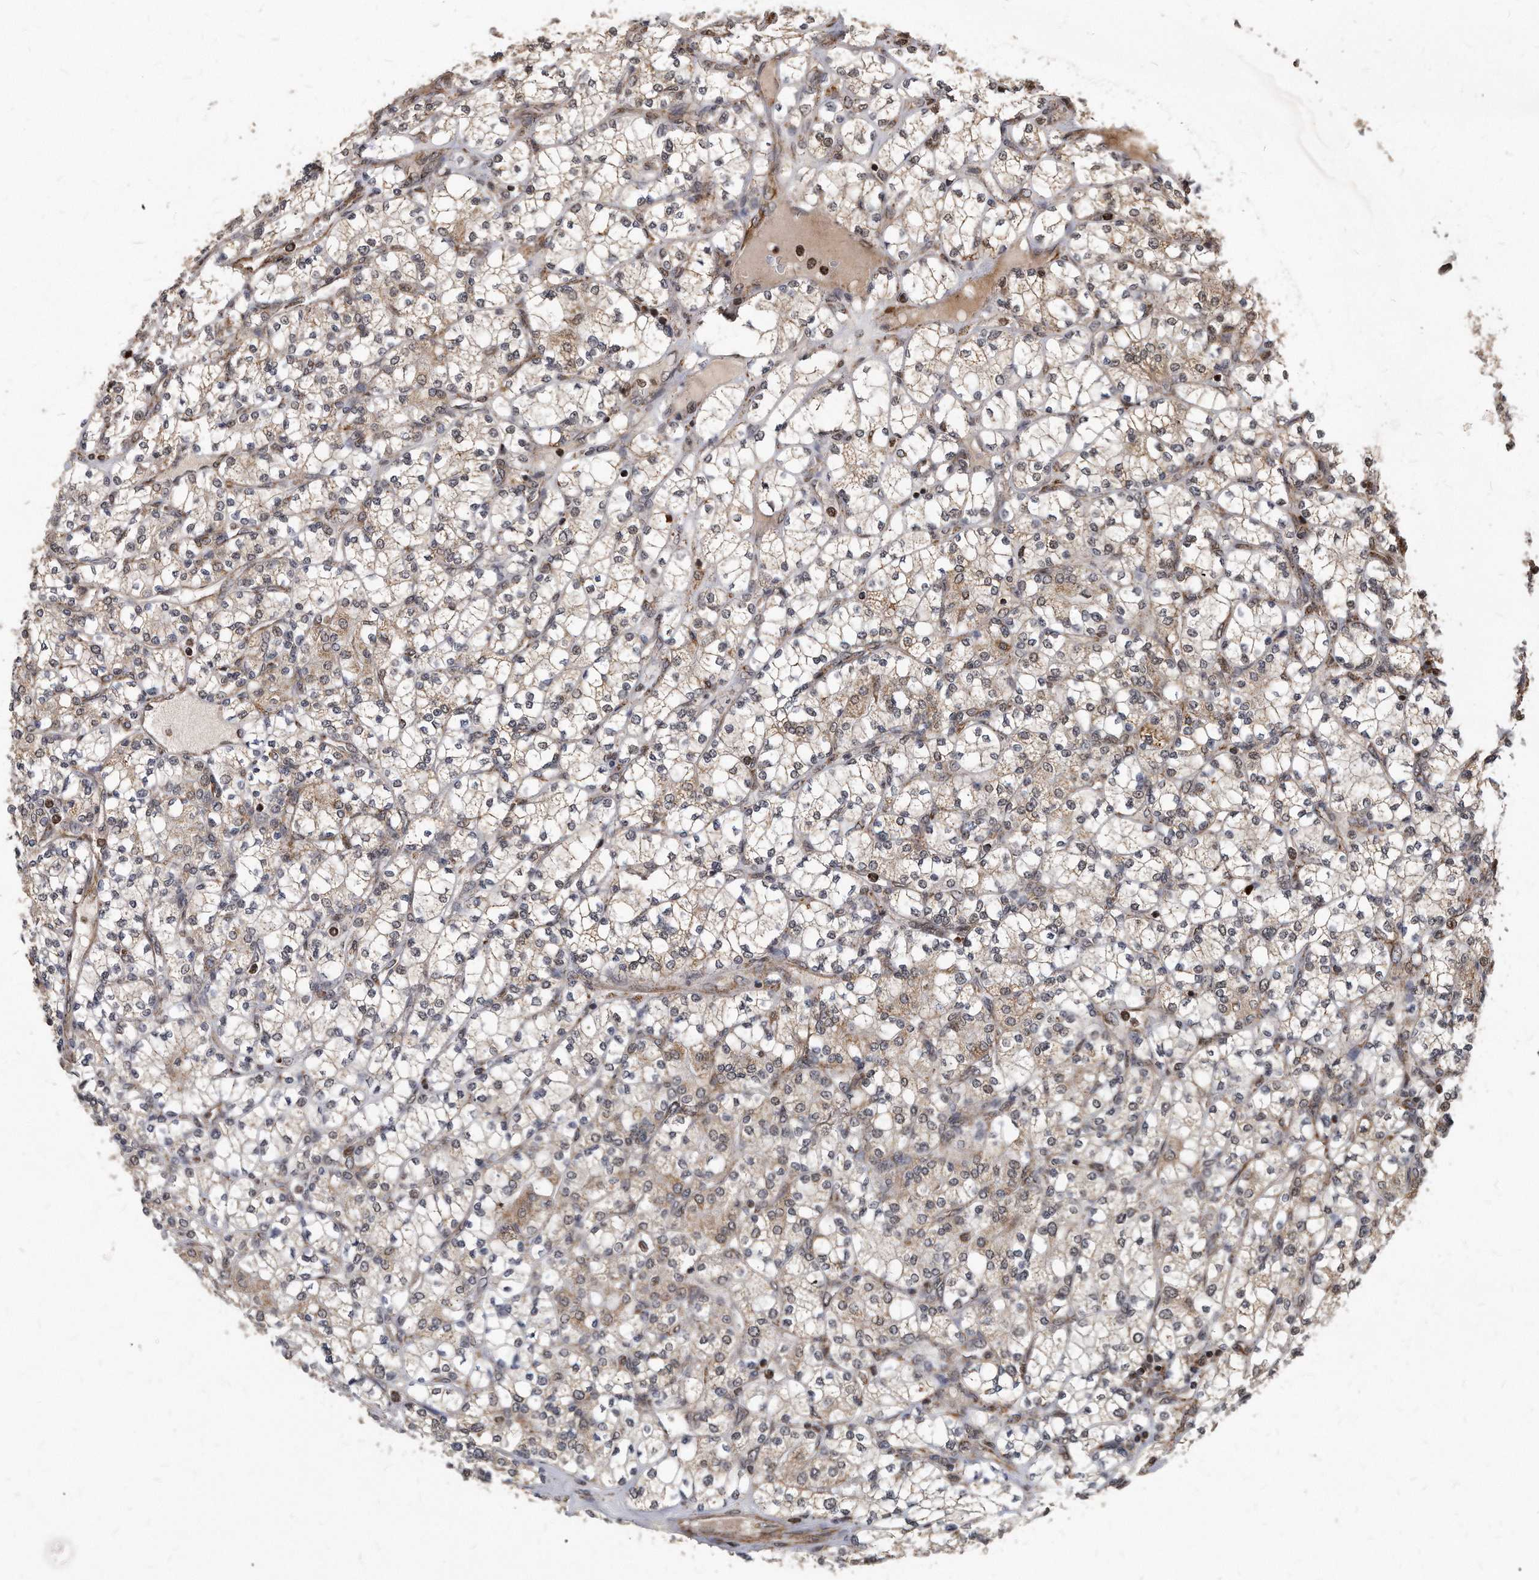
{"staining": {"intensity": "weak", "quantity": "25%-75%", "location": "cytoplasmic/membranous,nuclear"}, "tissue": "renal cancer", "cell_type": "Tumor cells", "image_type": "cancer", "snomed": [{"axis": "morphology", "description": "Adenocarcinoma, NOS"}, {"axis": "topography", "description": "Kidney"}], "caption": "Immunohistochemical staining of renal adenocarcinoma reveals low levels of weak cytoplasmic/membranous and nuclear protein staining in about 25%-75% of tumor cells. The protein of interest is stained brown, and the nuclei are stained in blue (DAB (3,3'-diaminobenzidine) IHC with brightfield microscopy, high magnification).", "gene": "DUSP22", "patient": {"sex": "male", "age": 77}}